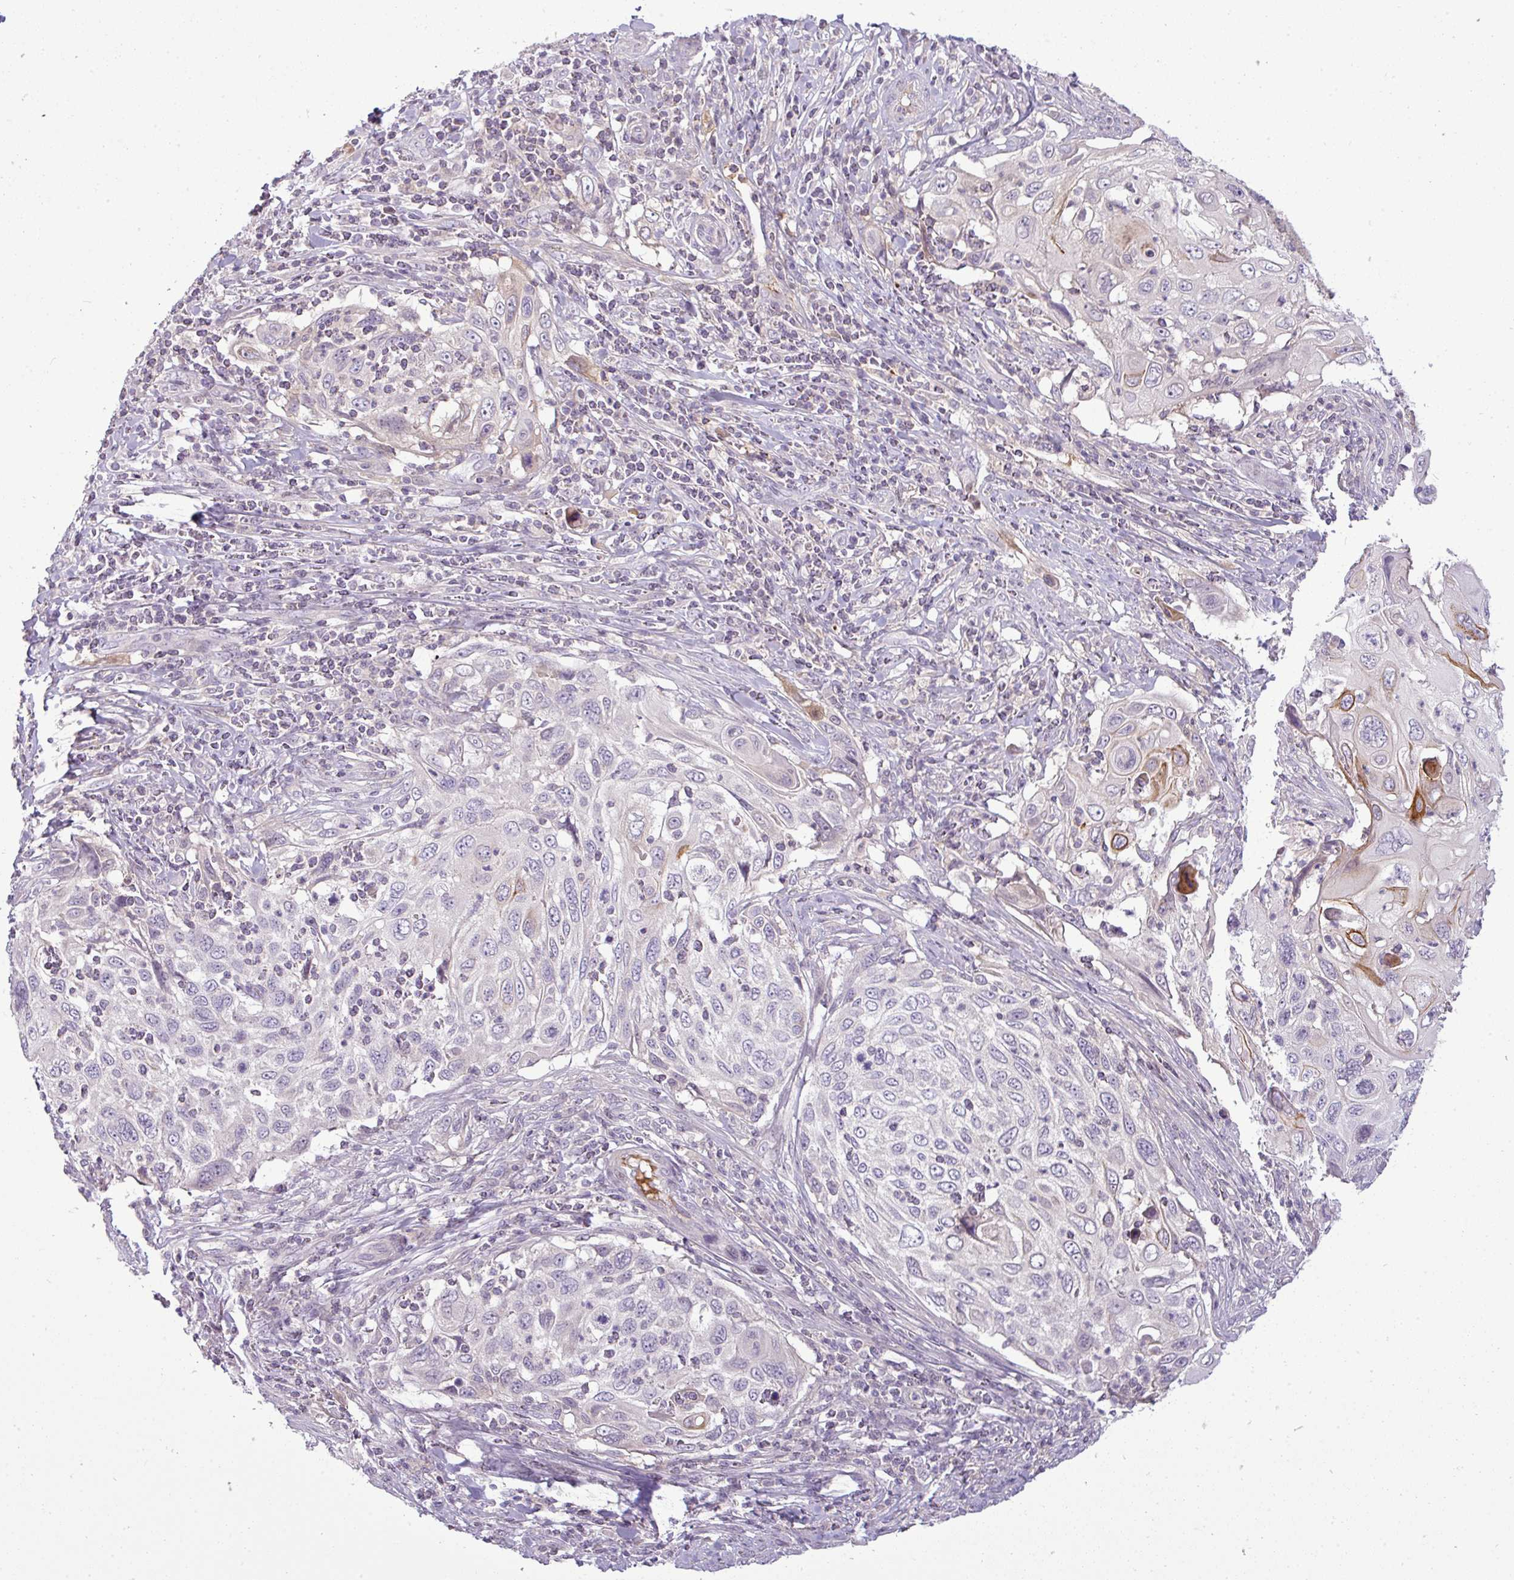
{"staining": {"intensity": "strong", "quantity": "<25%", "location": "cytoplasmic/membranous"}, "tissue": "cervical cancer", "cell_type": "Tumor cells", "image_type": "cancer", "snomed": [{"axis": "morphology", "description": "Squamous cell carcinoma, NOS"}, {"axis": "topography", "description": "Cervix"}], "caption": "The micrograph reveals staining of cervical cancer (squamous cell carcinoma), revealing strong cytoplasmic/membranous protein expression (brown color) within tumor cells.", "gene": "APOM", "patient": {"sex": "female", "age": 70}}